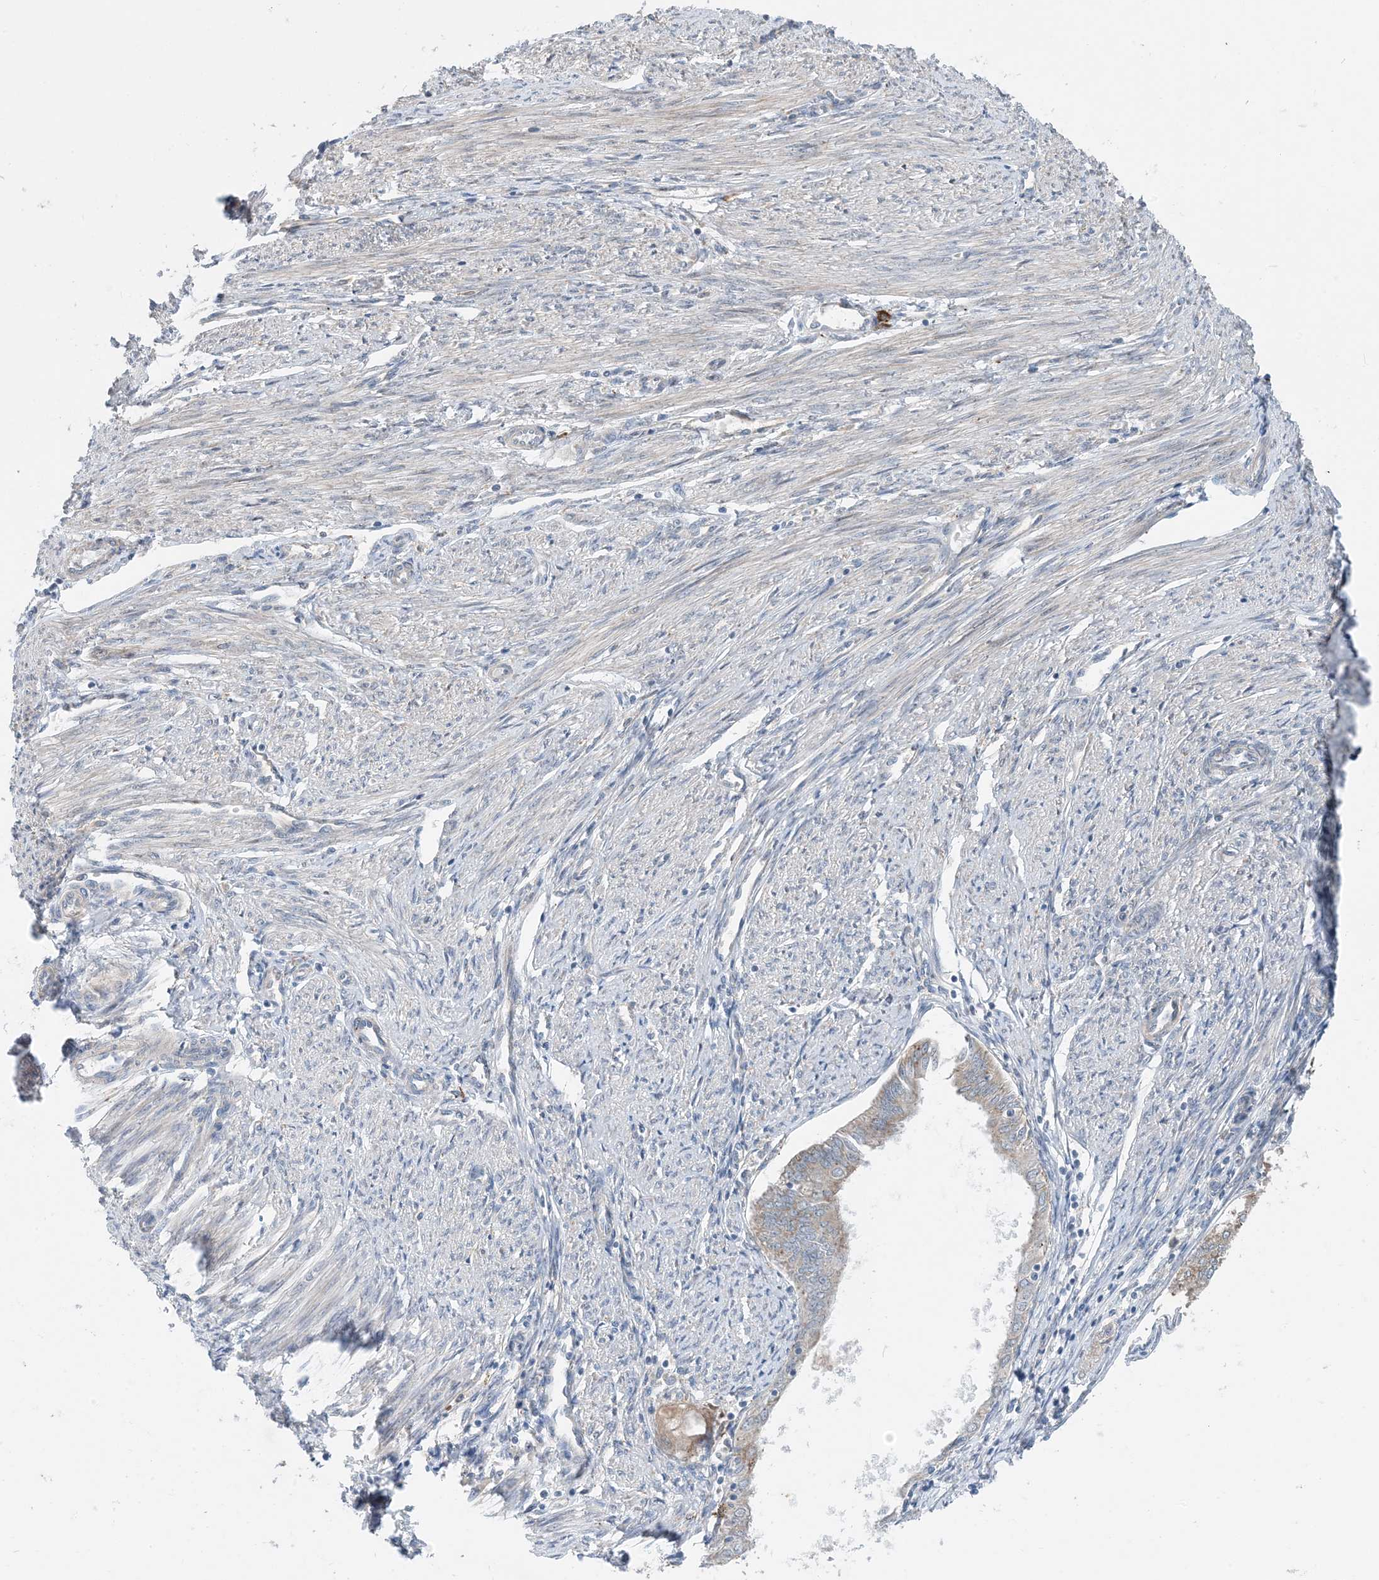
{"staining": {"intensity": "moderate", "quantity": "25%-75%", "location": "cytoplasmic/membranous"}, "tissue": "endometrial cancer", "cell_type": "Tumor cells", "image_type": "cancer", "snomed": [{"axis": "morphology", "description": "Adenocarcinoma, NOS"}, {"axis": "topography", "description": "Endometrium"}], "caption": "Protein analysis of endometrial adenocarcinoma tissue demonstrates moderate cytoplasmic/membranous expression in approximately 25%-75% of tumor cells. (DAB (3,3'-diaminobenzidine) = brown stain, brightfield microscopy at high magnification).", "gene": "PHOSPHO2", "patient": {"sex": "female", "age": 58}}